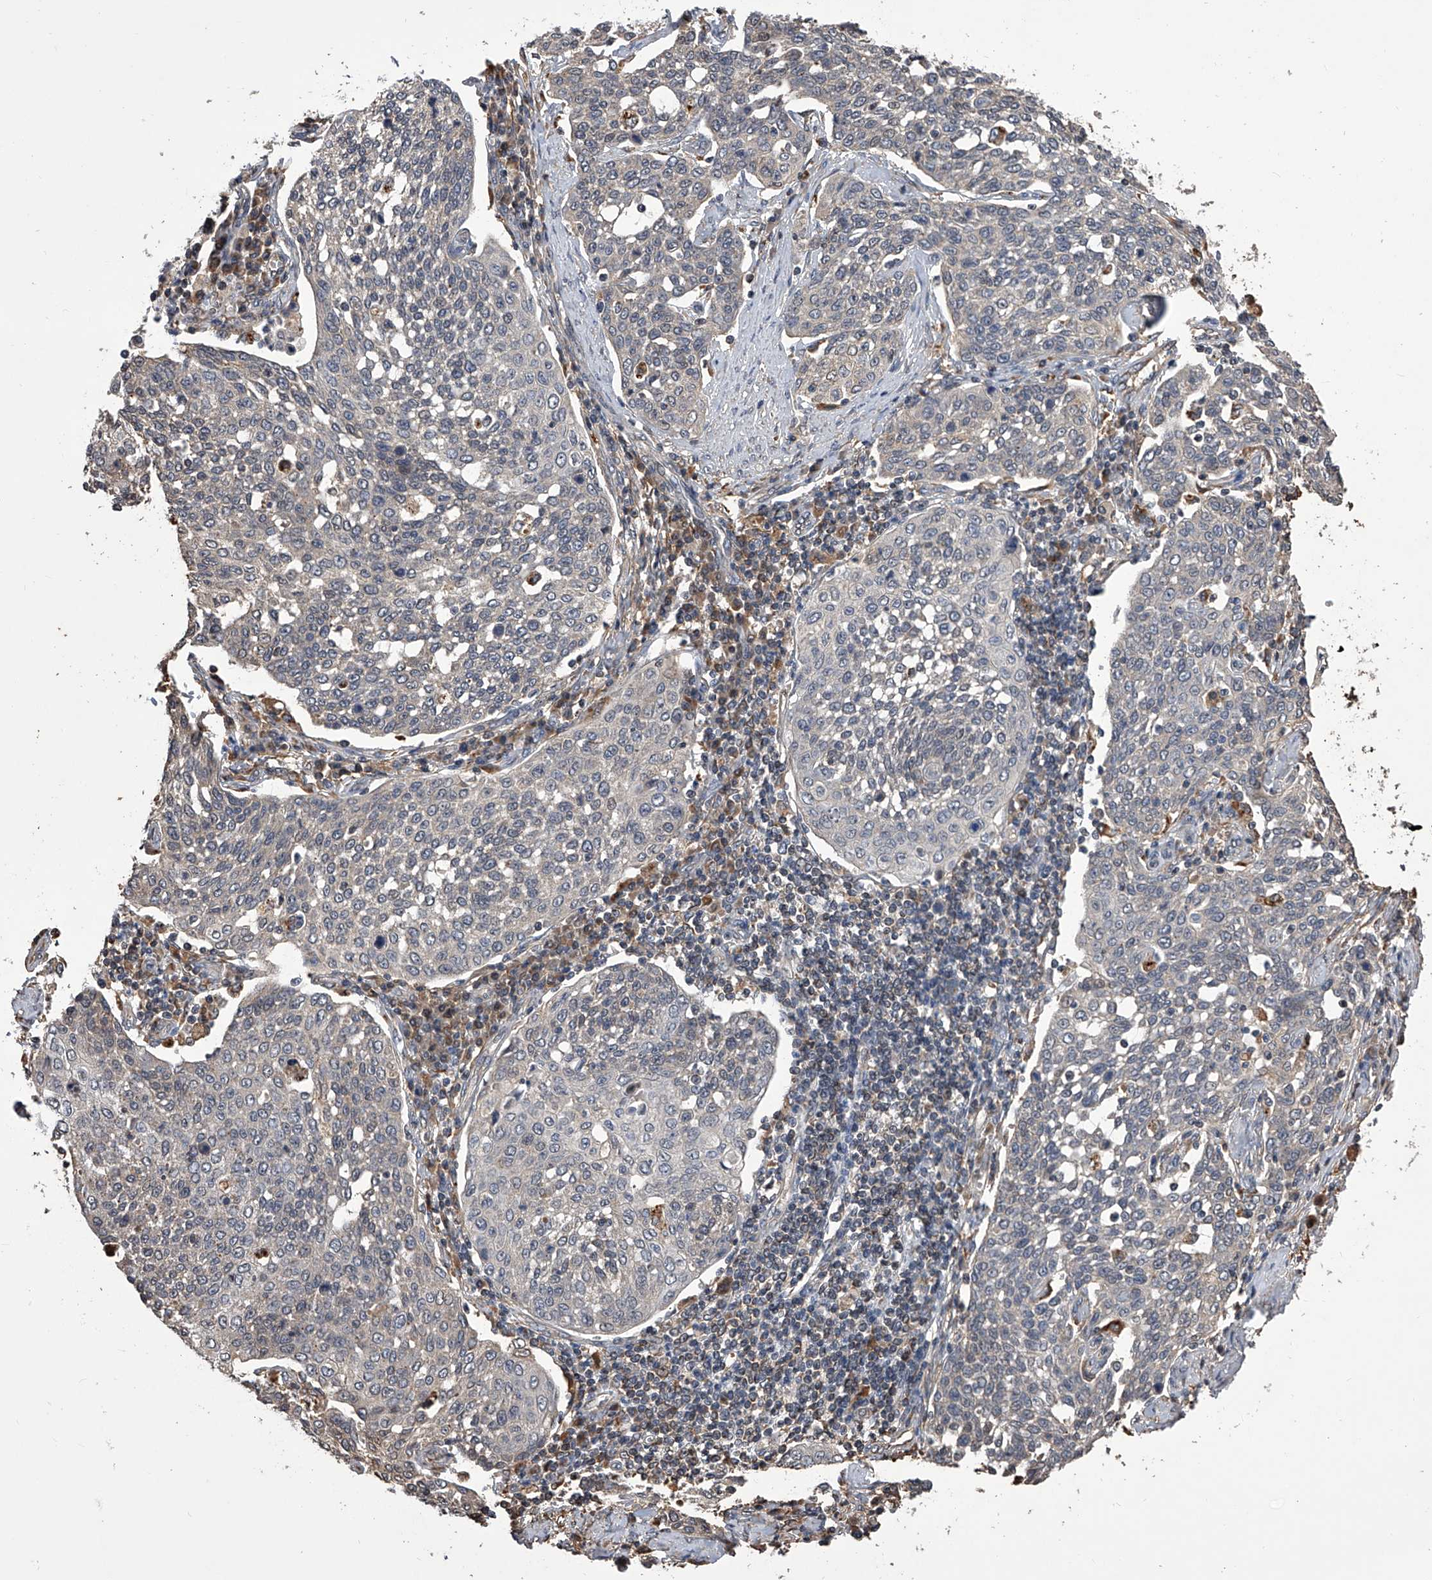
{"staining": {"intensity": "negative", "quantity": "none", "location": "none"}, "tissue": "cervical cancer", "cell_type": "Tumor cells", "image_type": "cancer", "snomed": [{"axis": "morphology", "description": "Squamous cell carcinoma, NOS"}, {"axis": "topography", "description": "Cervix"}], "caption": "Protein analysis of cervical cancer (squamous cell carcinoma) shows no significant staining in tumor cells.", "gene": "GMDS", "patient": {"sex": "female", "age": 34}}